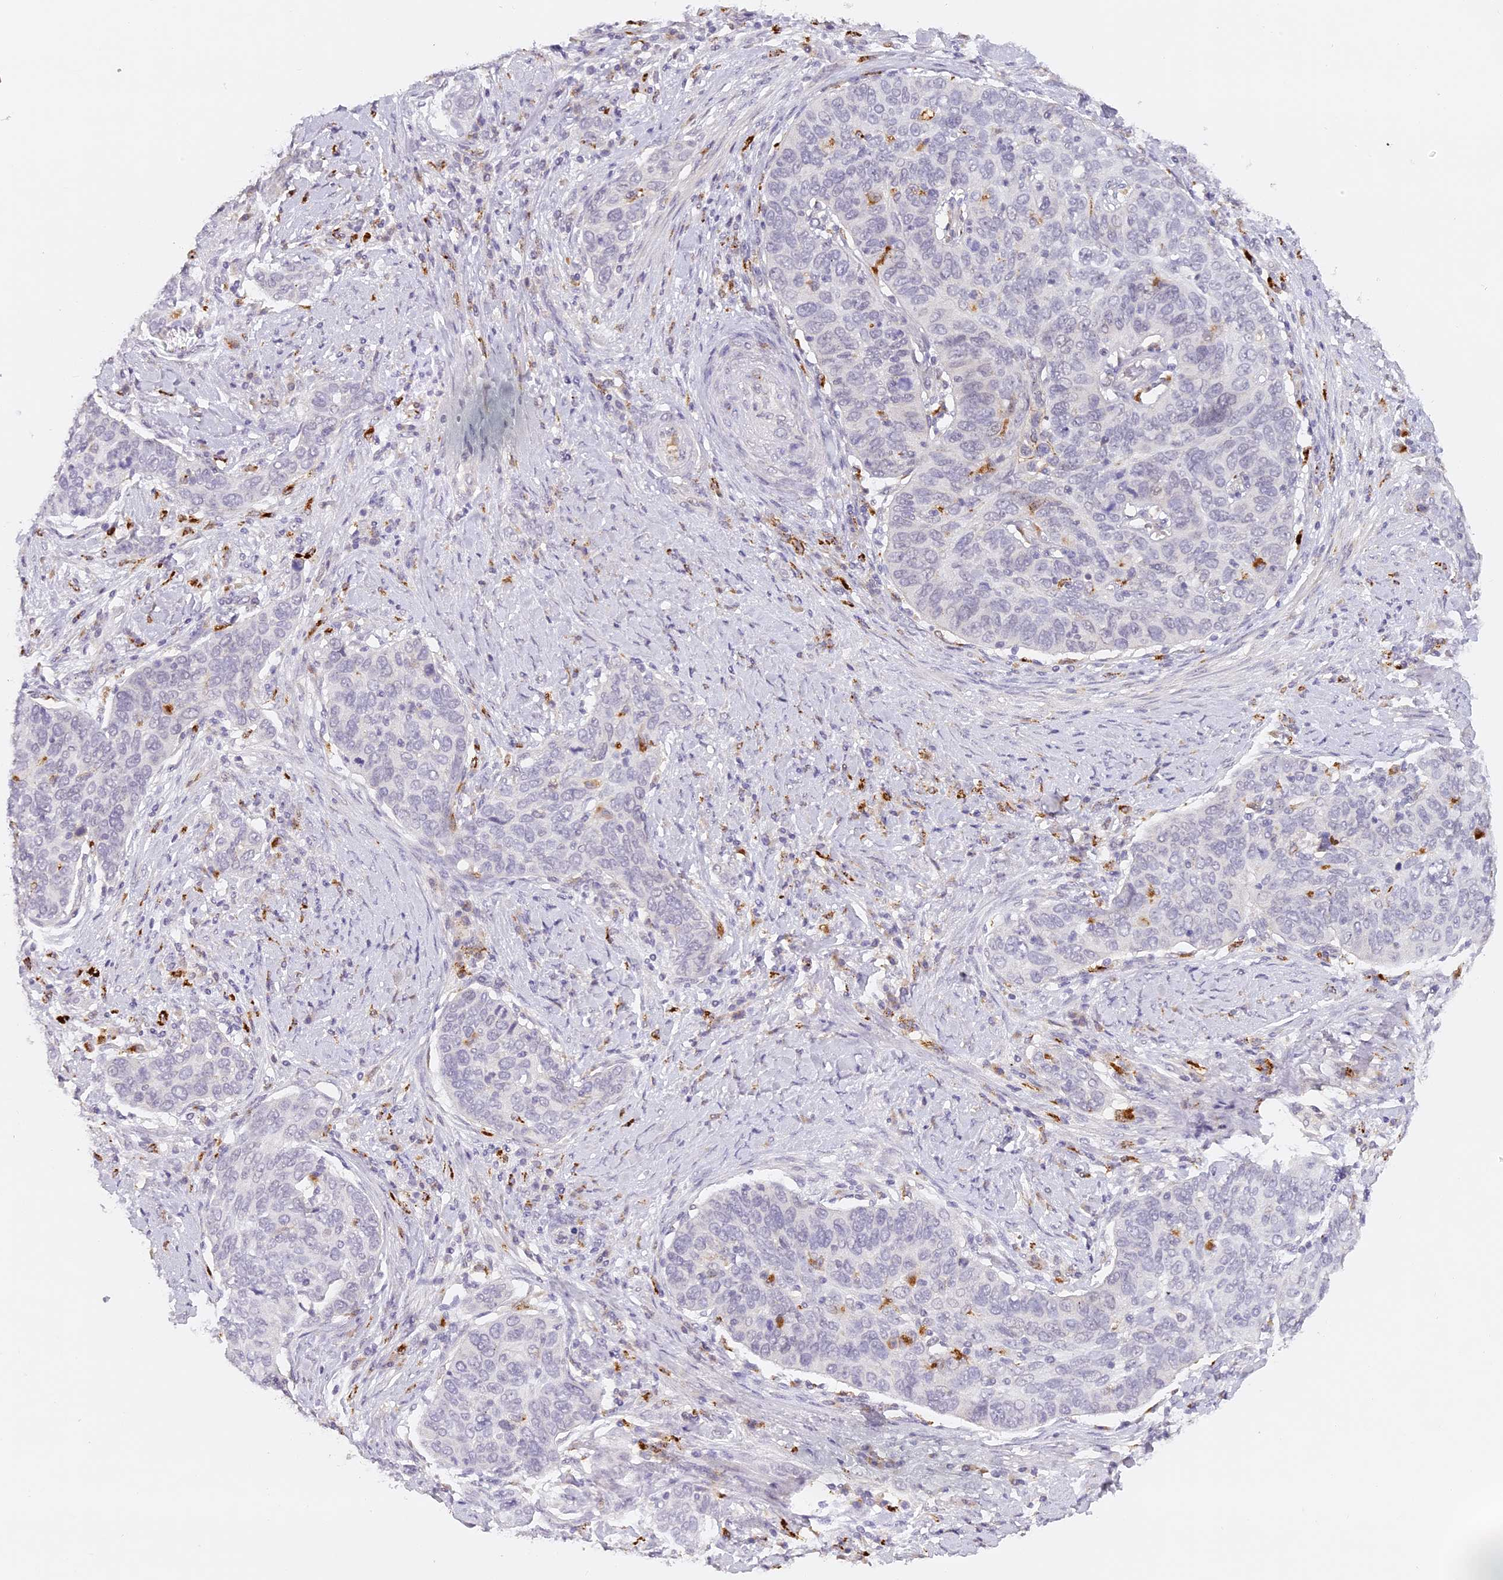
{"staining": {"intensity": "negative", "quantity": "none", "location": "none"}, "tissue": "cervical cancer", "cell_type": "Tumor cells", "image_type": "cancer", "snomed": [{"axis": "morphology", "description": "Squamous cell carcinoma, NOS"}, {"axis": "topography", "description": "Cervix"}], "caption": "Immunohistochemistry histopathology image of cervical cancer stained for a protein (brown), which exhibits no staining in tumor cells.", "gene": "ELL3", "patient": {"sex": "female", "age": 60}}